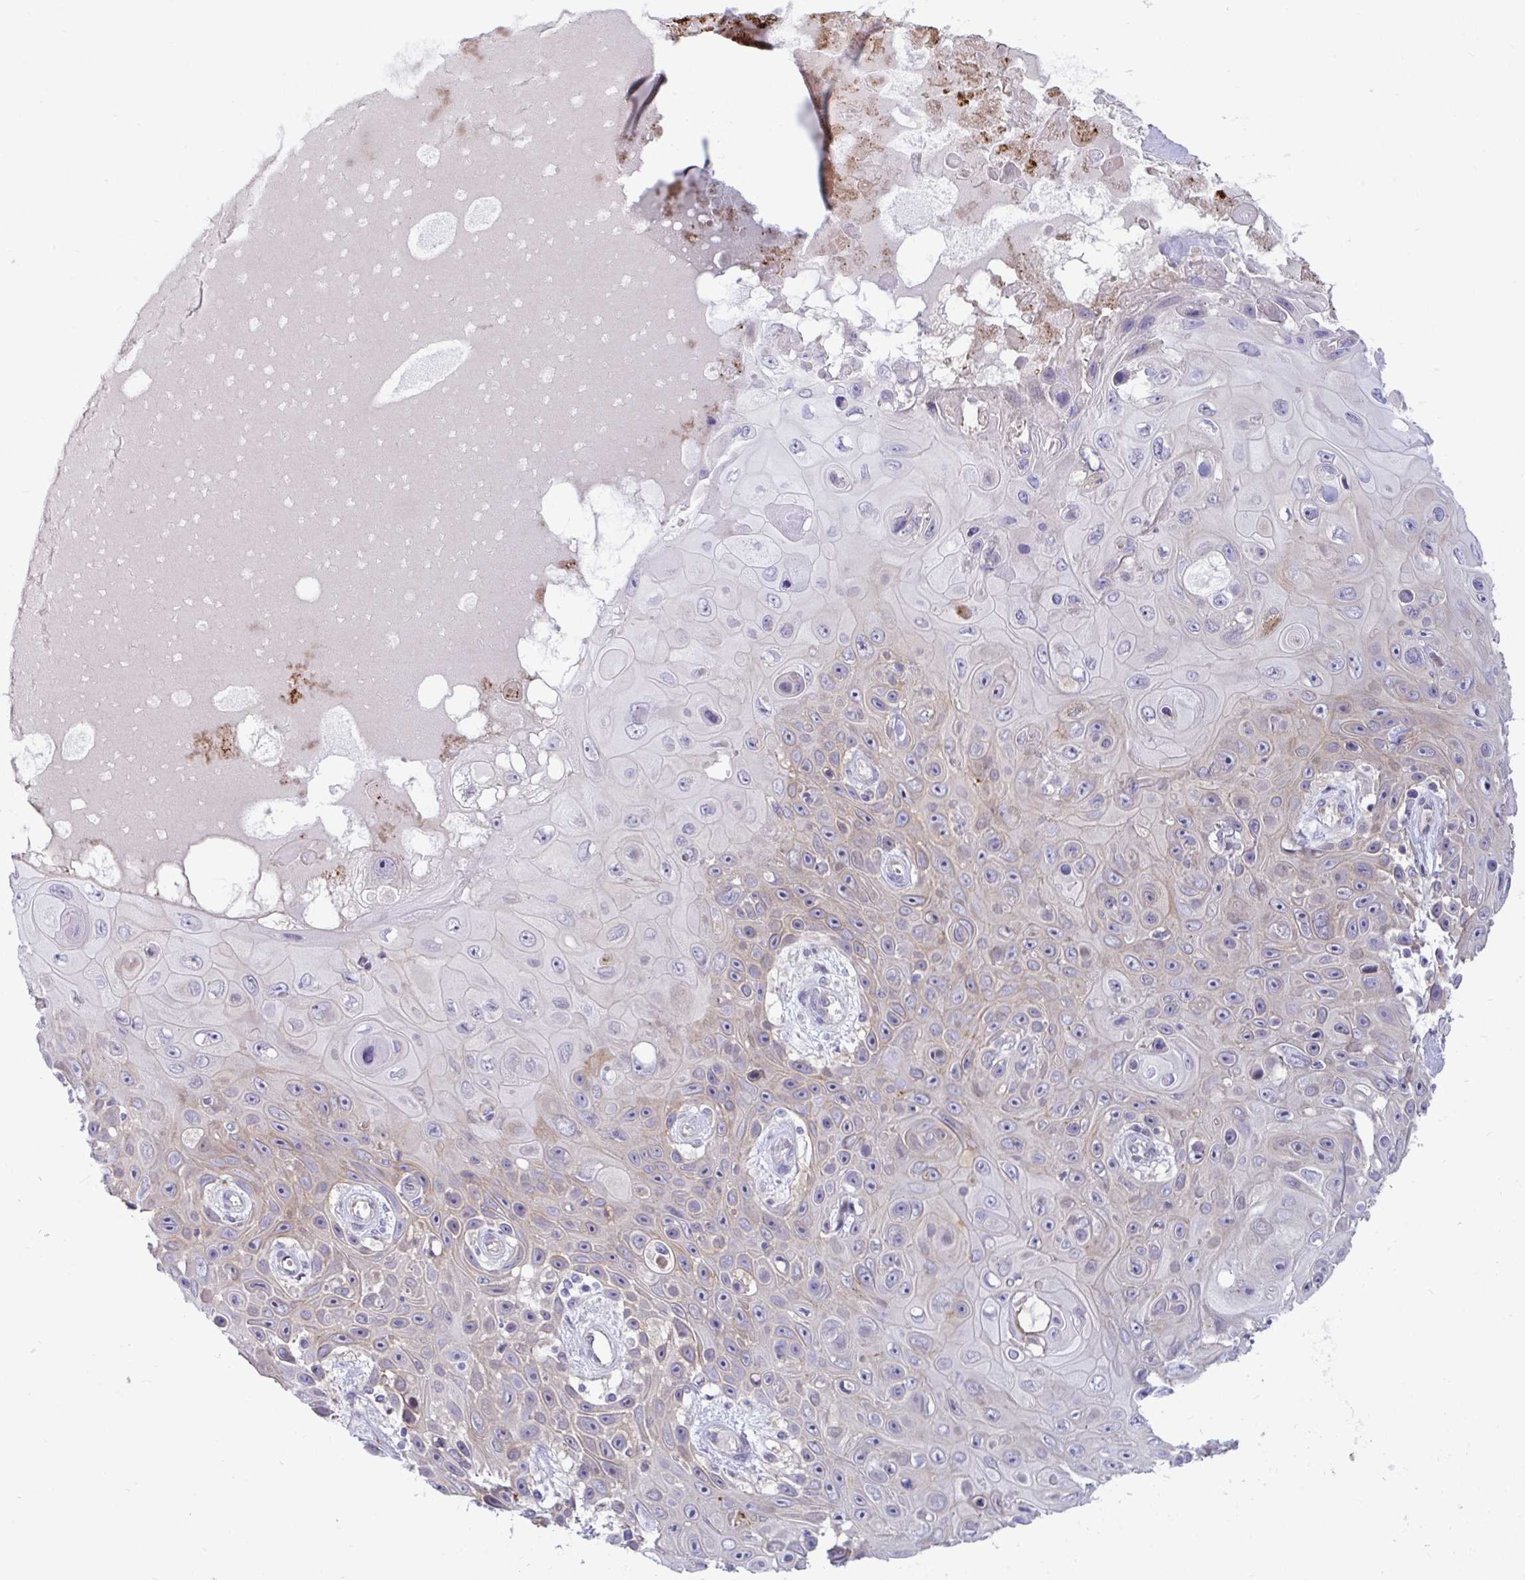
{"staining": {"intensity": "weak", "quantity": "<25%", "location": "cytoplasmic/membranous"}, "tissue": "skin cancer", "cell_type": "Tumor cells", "image_type": "cancer", "snomed": [{"axis": "morphology", "description": "Squamous cell carcinoma, NOS"}, {"axis": "topography", "description": "Skin"}], "caption": "Tumor cells show no significant expression in skin cancer.", "gene": "IL37", "patient": {"sex": "male", "age": 82}}